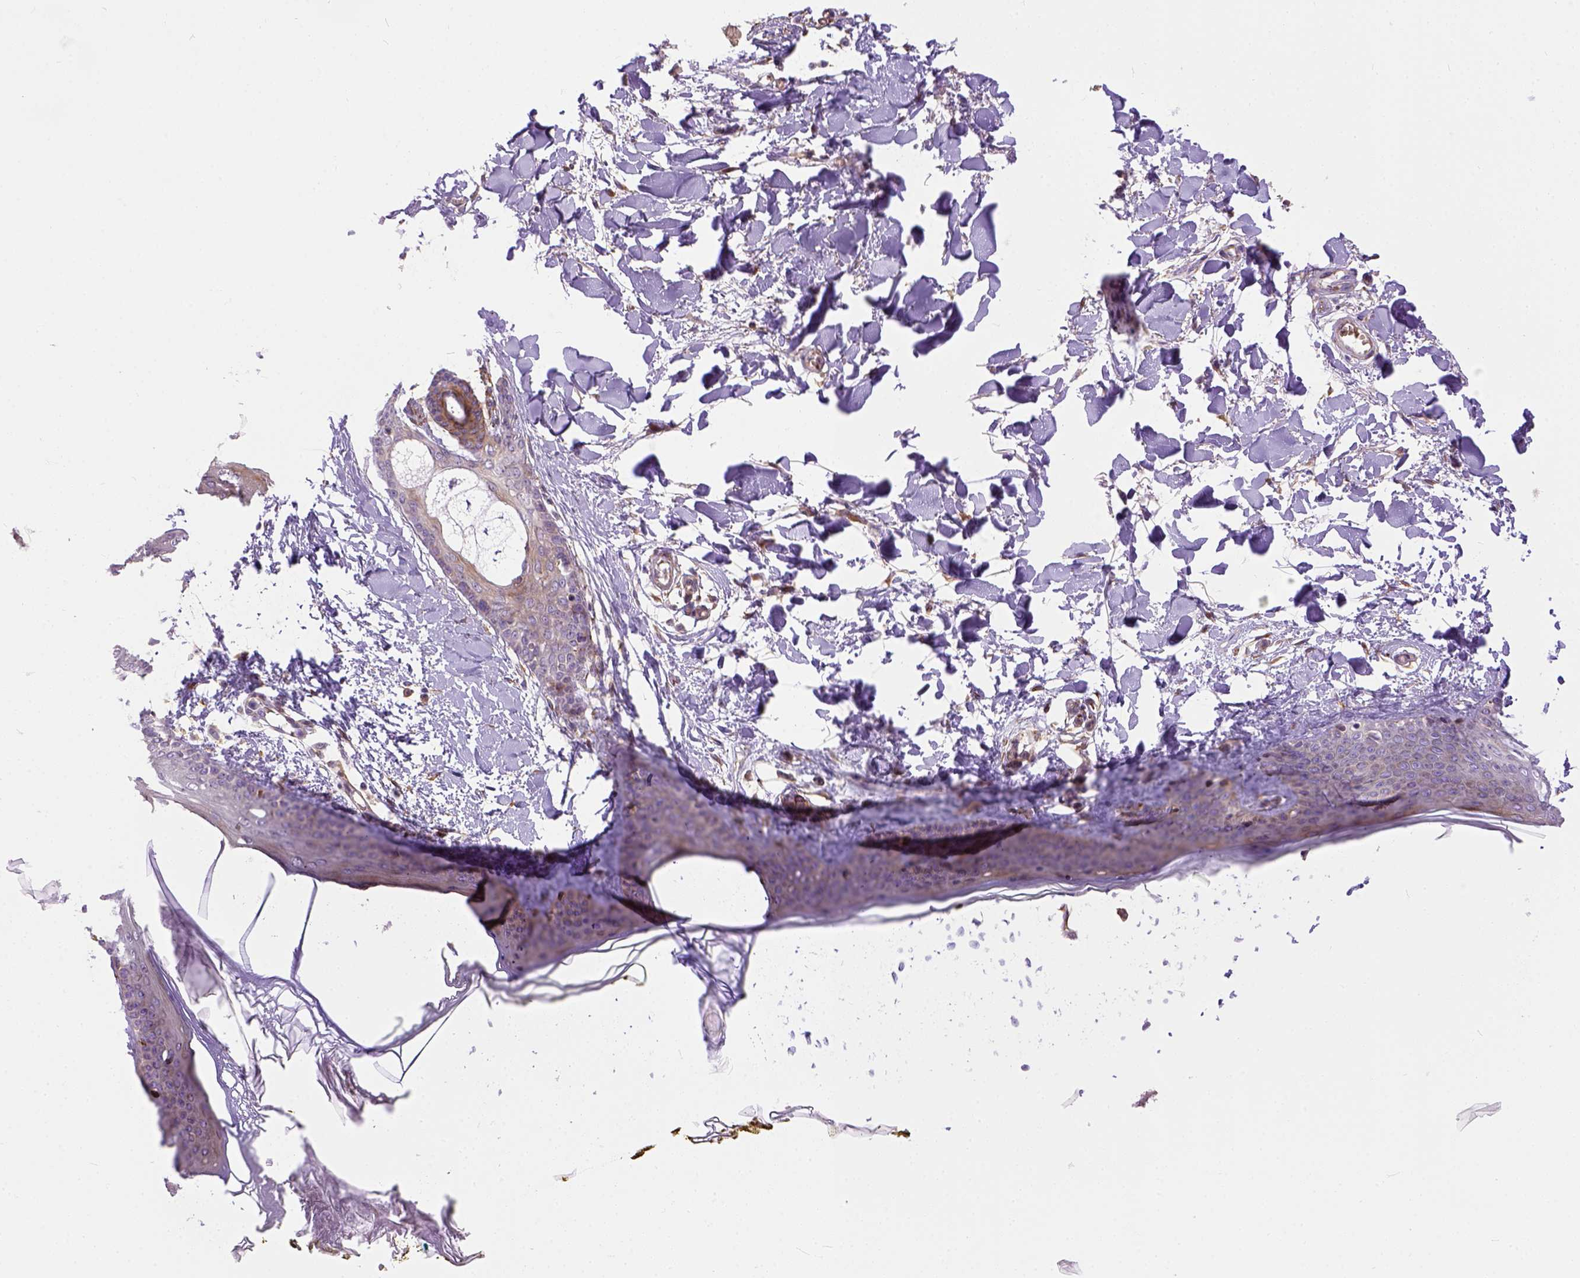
{"staining": {"intensity": "strong", "quantity": ">75%", "location": "cytoplasmic/membranous"}, "tissue": "skin", "cell_type": "Fibroblasts", "image_type": "normal", "snomed": [{"axis": "morphology", "description": "Normal tissue, NOS"}, {"axis": "topography", "description": "Skin"}], "caption": "Protein staining of unremarkable skin reveals strong cytoplasmic/membranous staining in approximately >75% of fibroblasts.", "gene": "KAZN", "patient": {"sex": "female", "age": 34}}